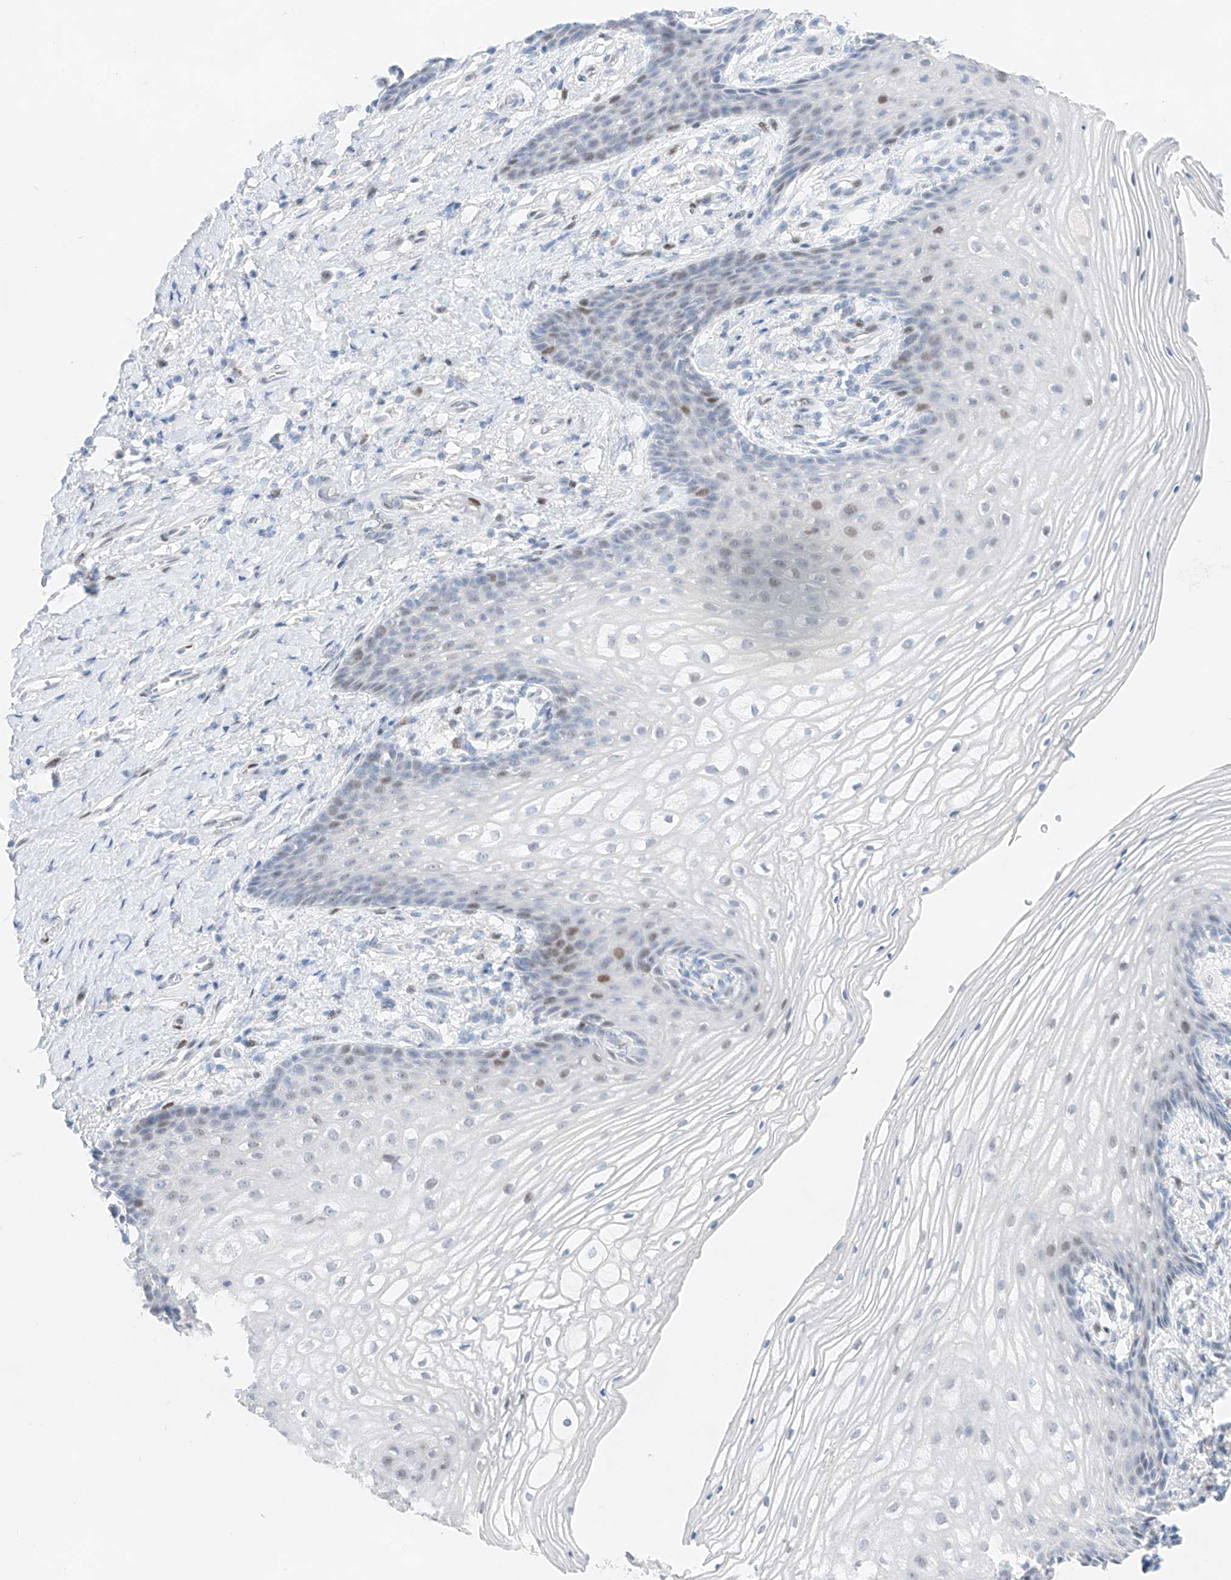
{"staining": {"intensity": "moderate", "quantity": "25%-75%", "location": "nuclear"}, "tissue": "vagina", "cell_type": "Squamous epithelial cells", "image_type": "normal", "snomed": [{"axis": "morphology", "description": "Normal tissue, NOS"}, {"axis": "topography", "description": "Vagina"}], "caption": "A brown stain shows moderate nuclear staining of a protein in squamous epithelial cells of unremarkable vagina.", "gene": "NT5C3B", "patient": {"sex": "female", "age": 60}}